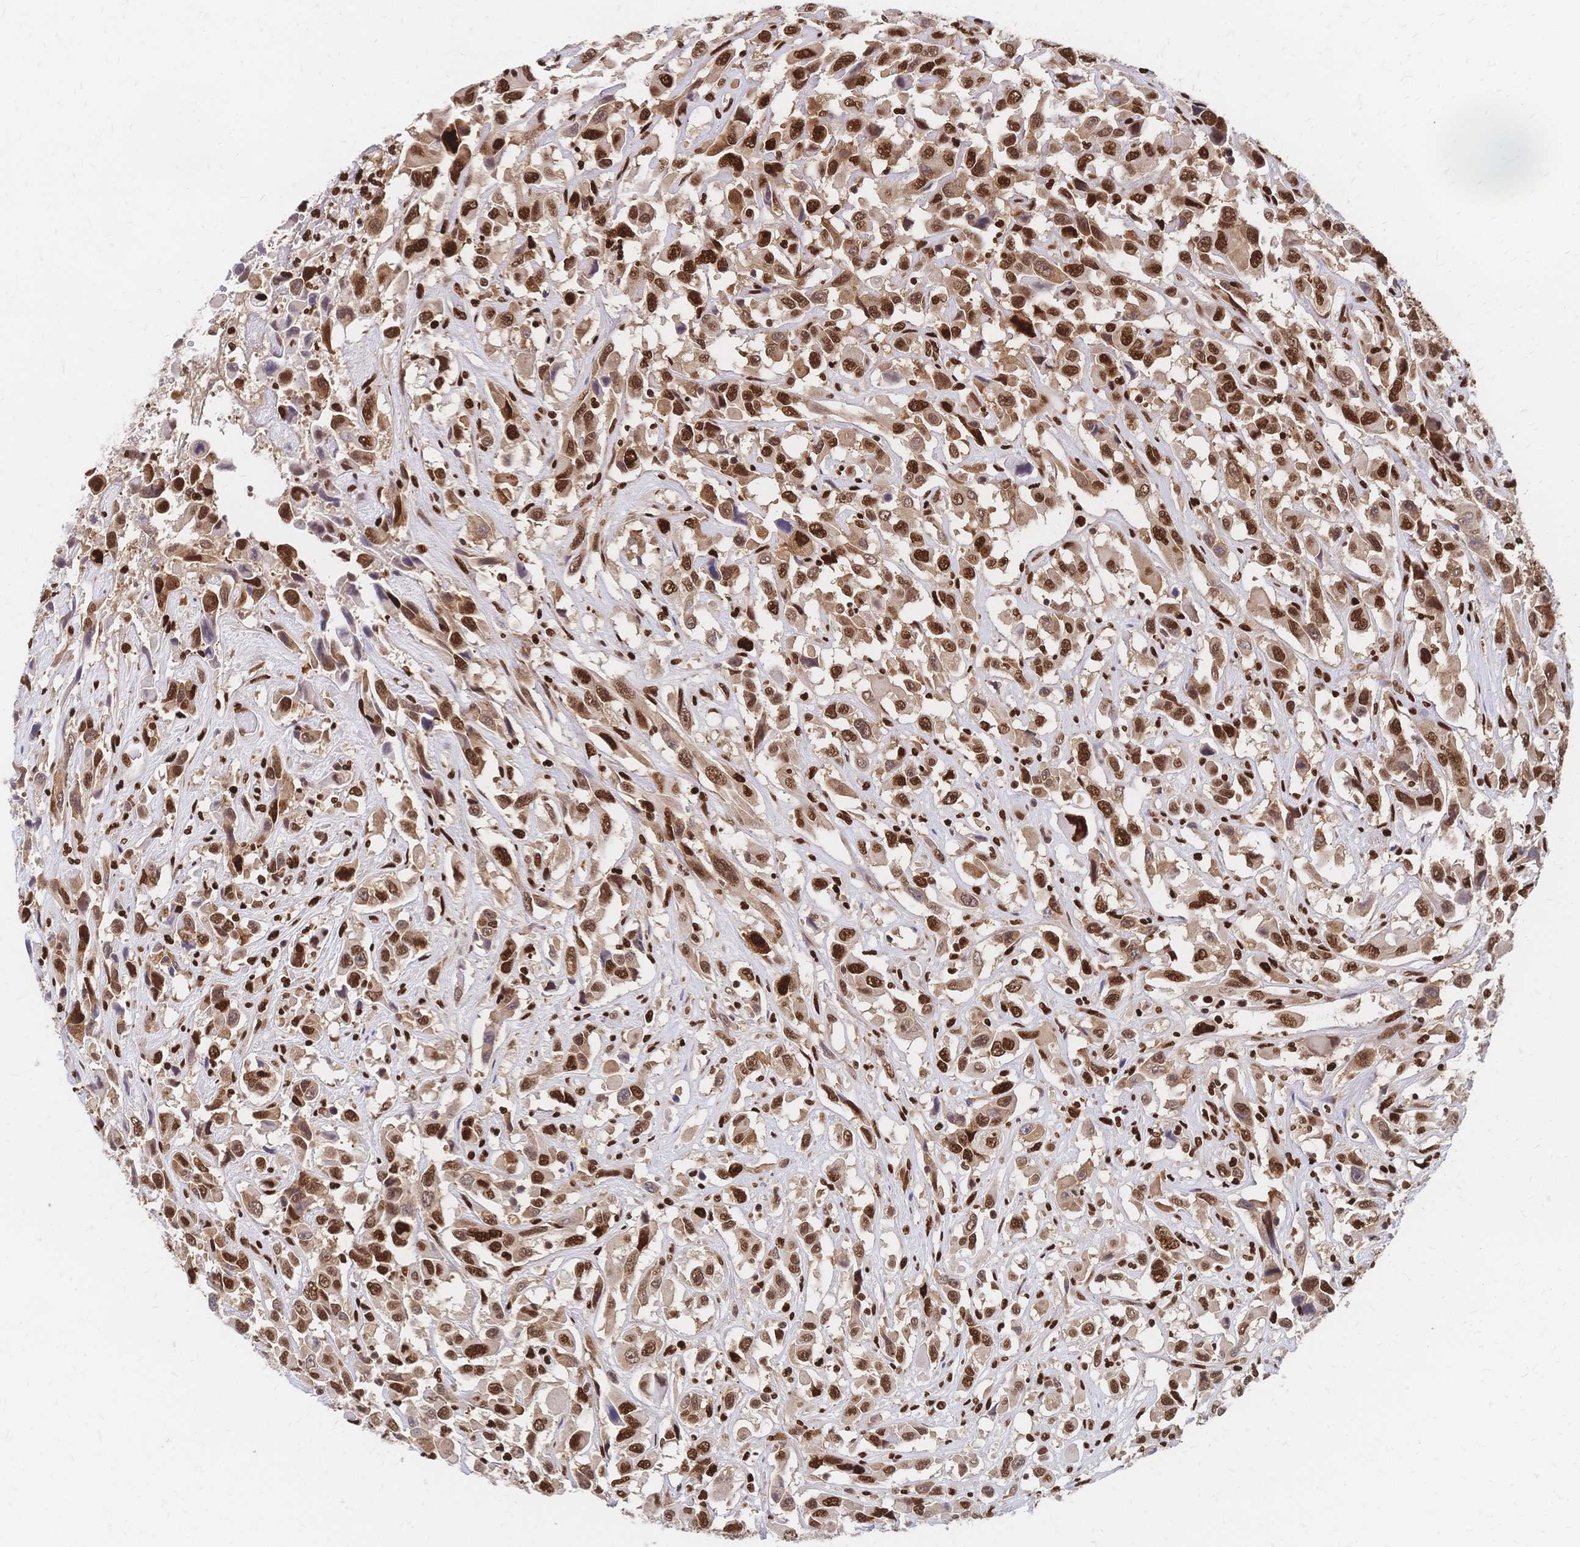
{"staining": {"intensity": "strong", "quantity": ">75%", "location": "nuclear"}, "tissue": "urothelial cancer", "cell_type": "Tumor cells", "image_type": "cancer", "snomed": [{"axis": "morphology", "description": "Urothelial carcinoma, High grade"}, {"axis": "topography", "description": "Urinary bladder"}], "caption": "An immunohistochemistry photomicrograph of neoplastic tissue is shown. Protein staining in brown highlights strong nuclear positivity in urothelial cancer within tumor cells.", "gene": "HDGF", "patient": {"sex": "male", "age": 53}}